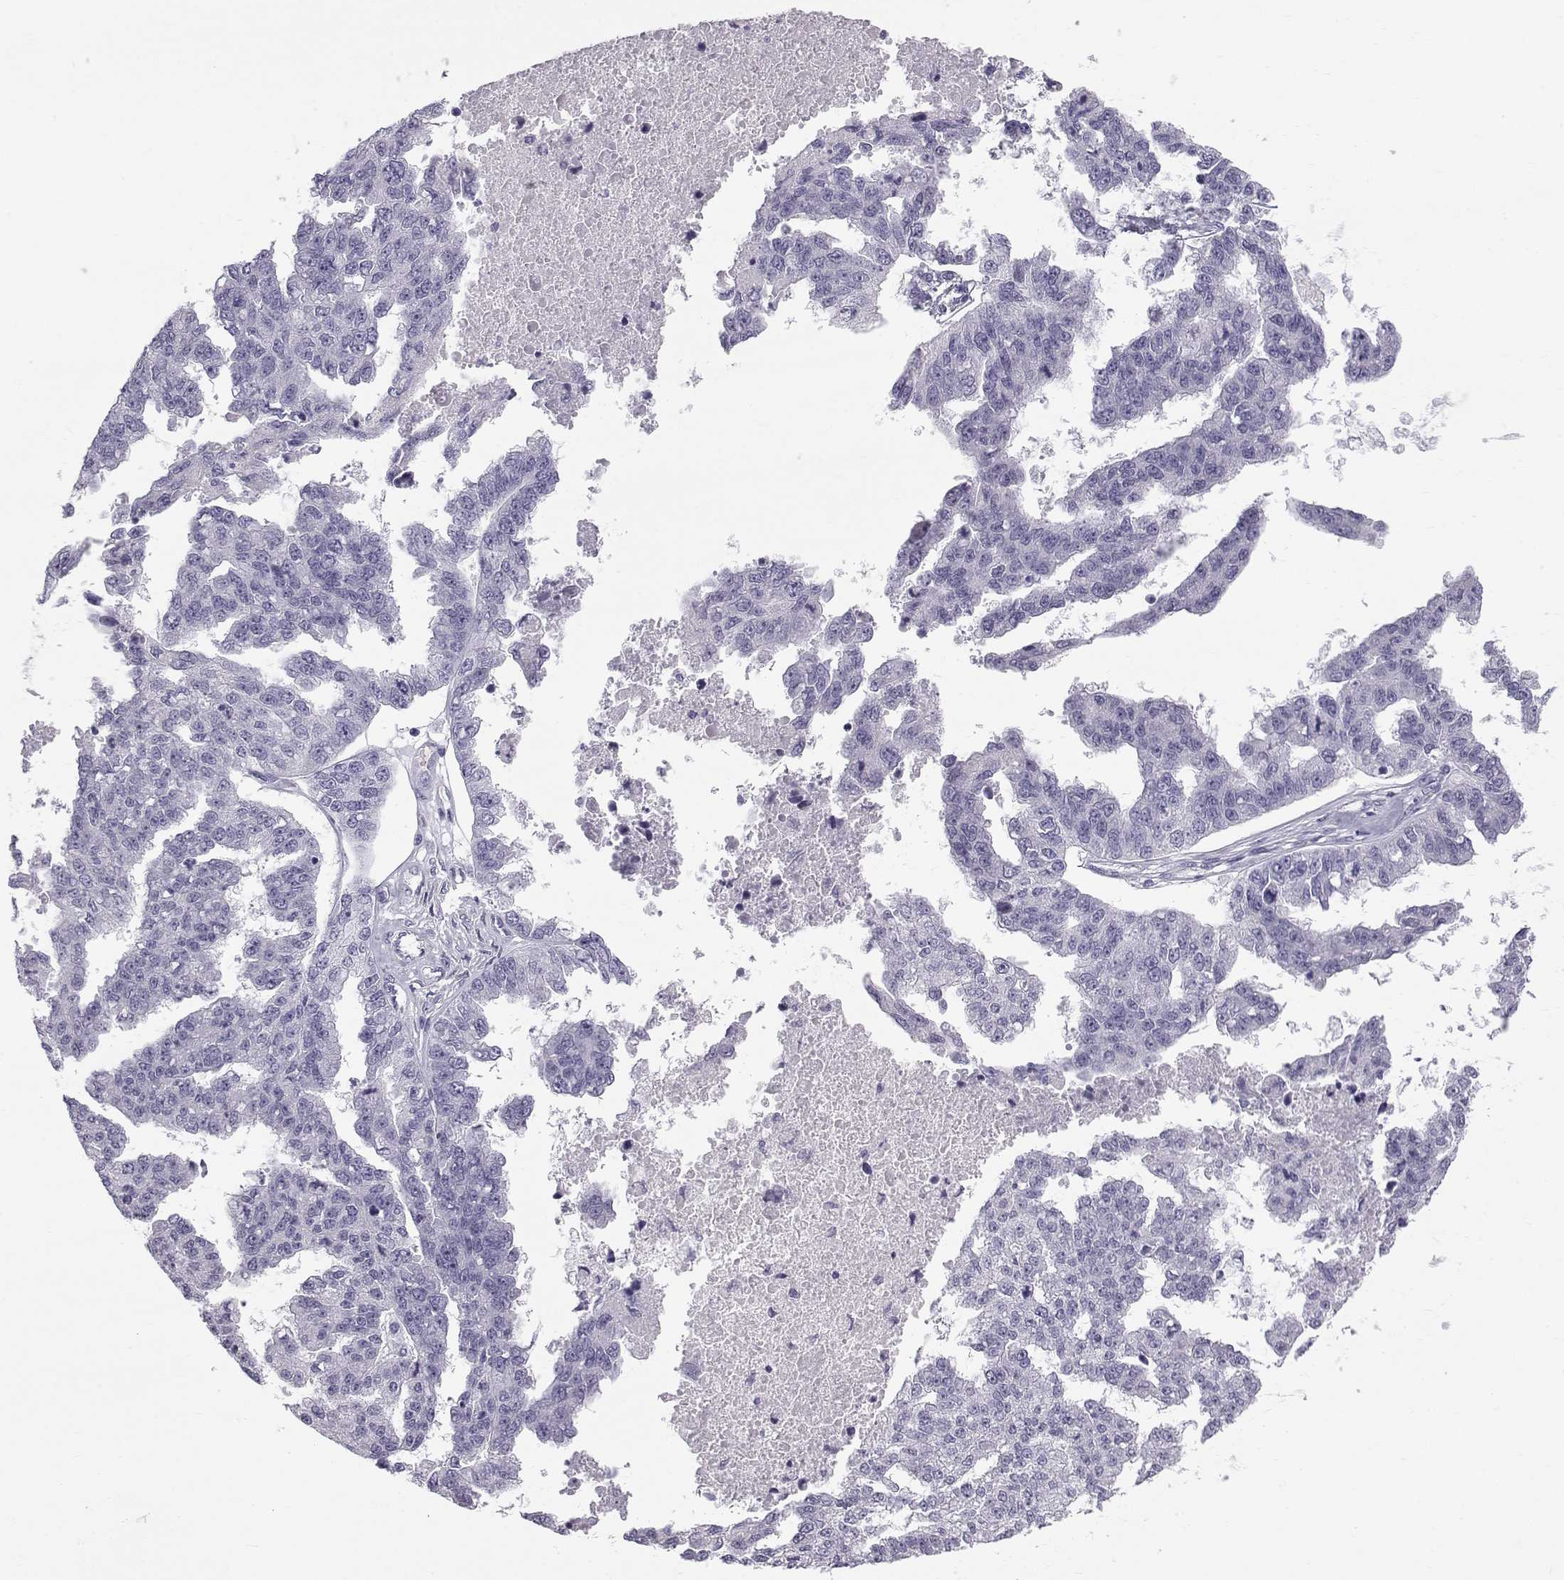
{"staining": {"intensity": "negative", "quantity": "none", "location": "none"}, "tissue": "ovarian cancer", "cell_type": "Tumor cells", "image_type": "cancer", "snomed": [{"axis": "morphology", "description": "Cystadenocarcinoma, serous, NOS"}, {"axis": "topography", "description": "Ovary"}], "caption": "Human ovarian serous cystadenocarcinoma stained for a protein using immunohistochemistry (IHC) exhibits no positivity in tumor cells.", "gene": "RNASE12", "patient": {"sex": "female", "age": 58}}